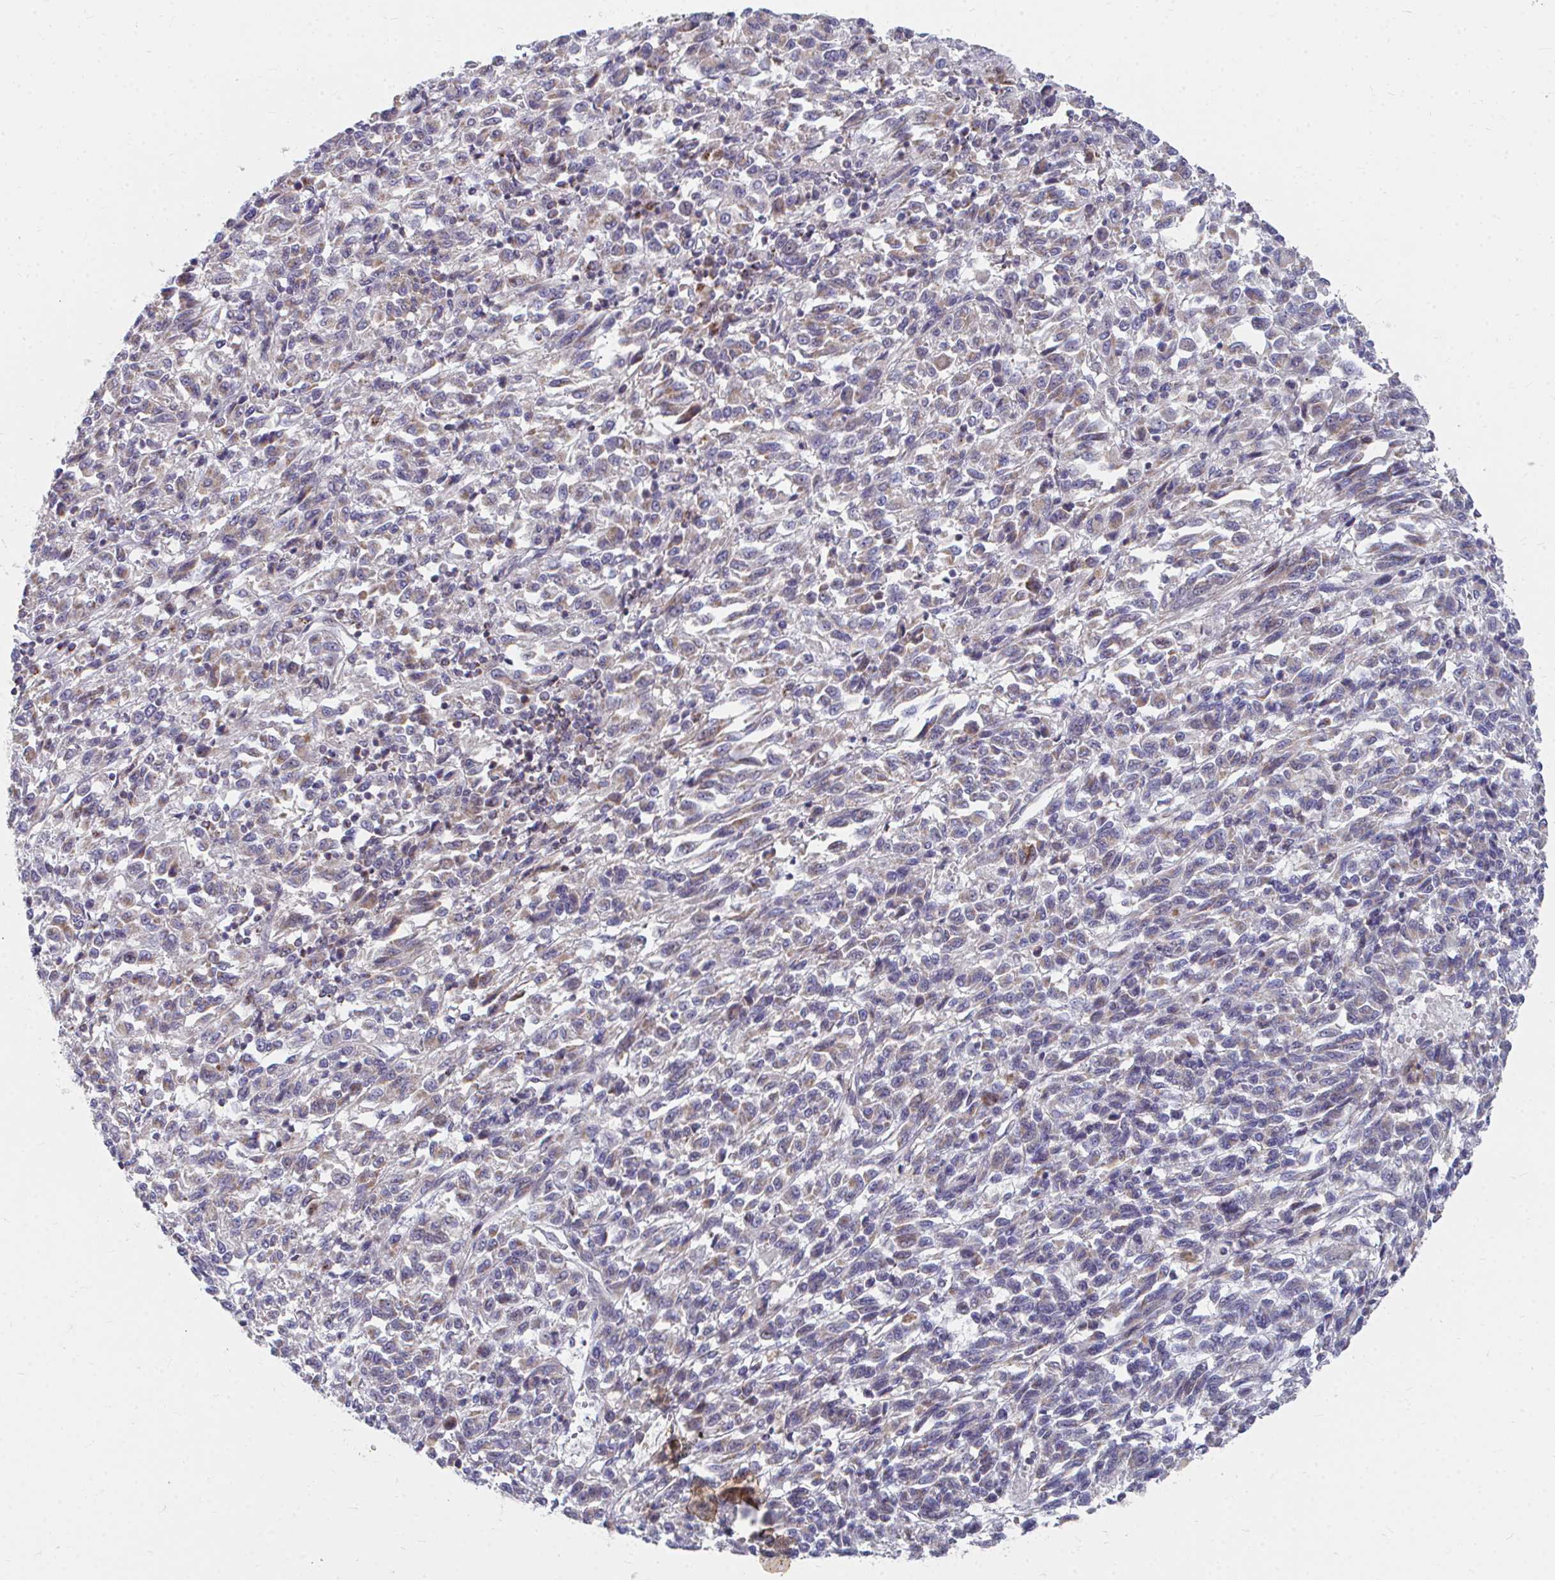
{"staining": {"intensity": "weak", "quantity": "25%-75%", "location": "cytoplasmic/membranous"}, "tissue": "melanoma", "cell_type": "Tumor cells", "image_type": "cancer", "snomed": [{"axis": "morphology", "description": "Malignant melanoma, Metastatic site"}, {"axis": "topography", "description": "Lung"}], "caption": "Malignant melanoma (metastatic site) stained with a protein marker reveals weak staining in tumor cells.", "gene": "PEX3", "patient": {"sex": "male", "age": 64}}